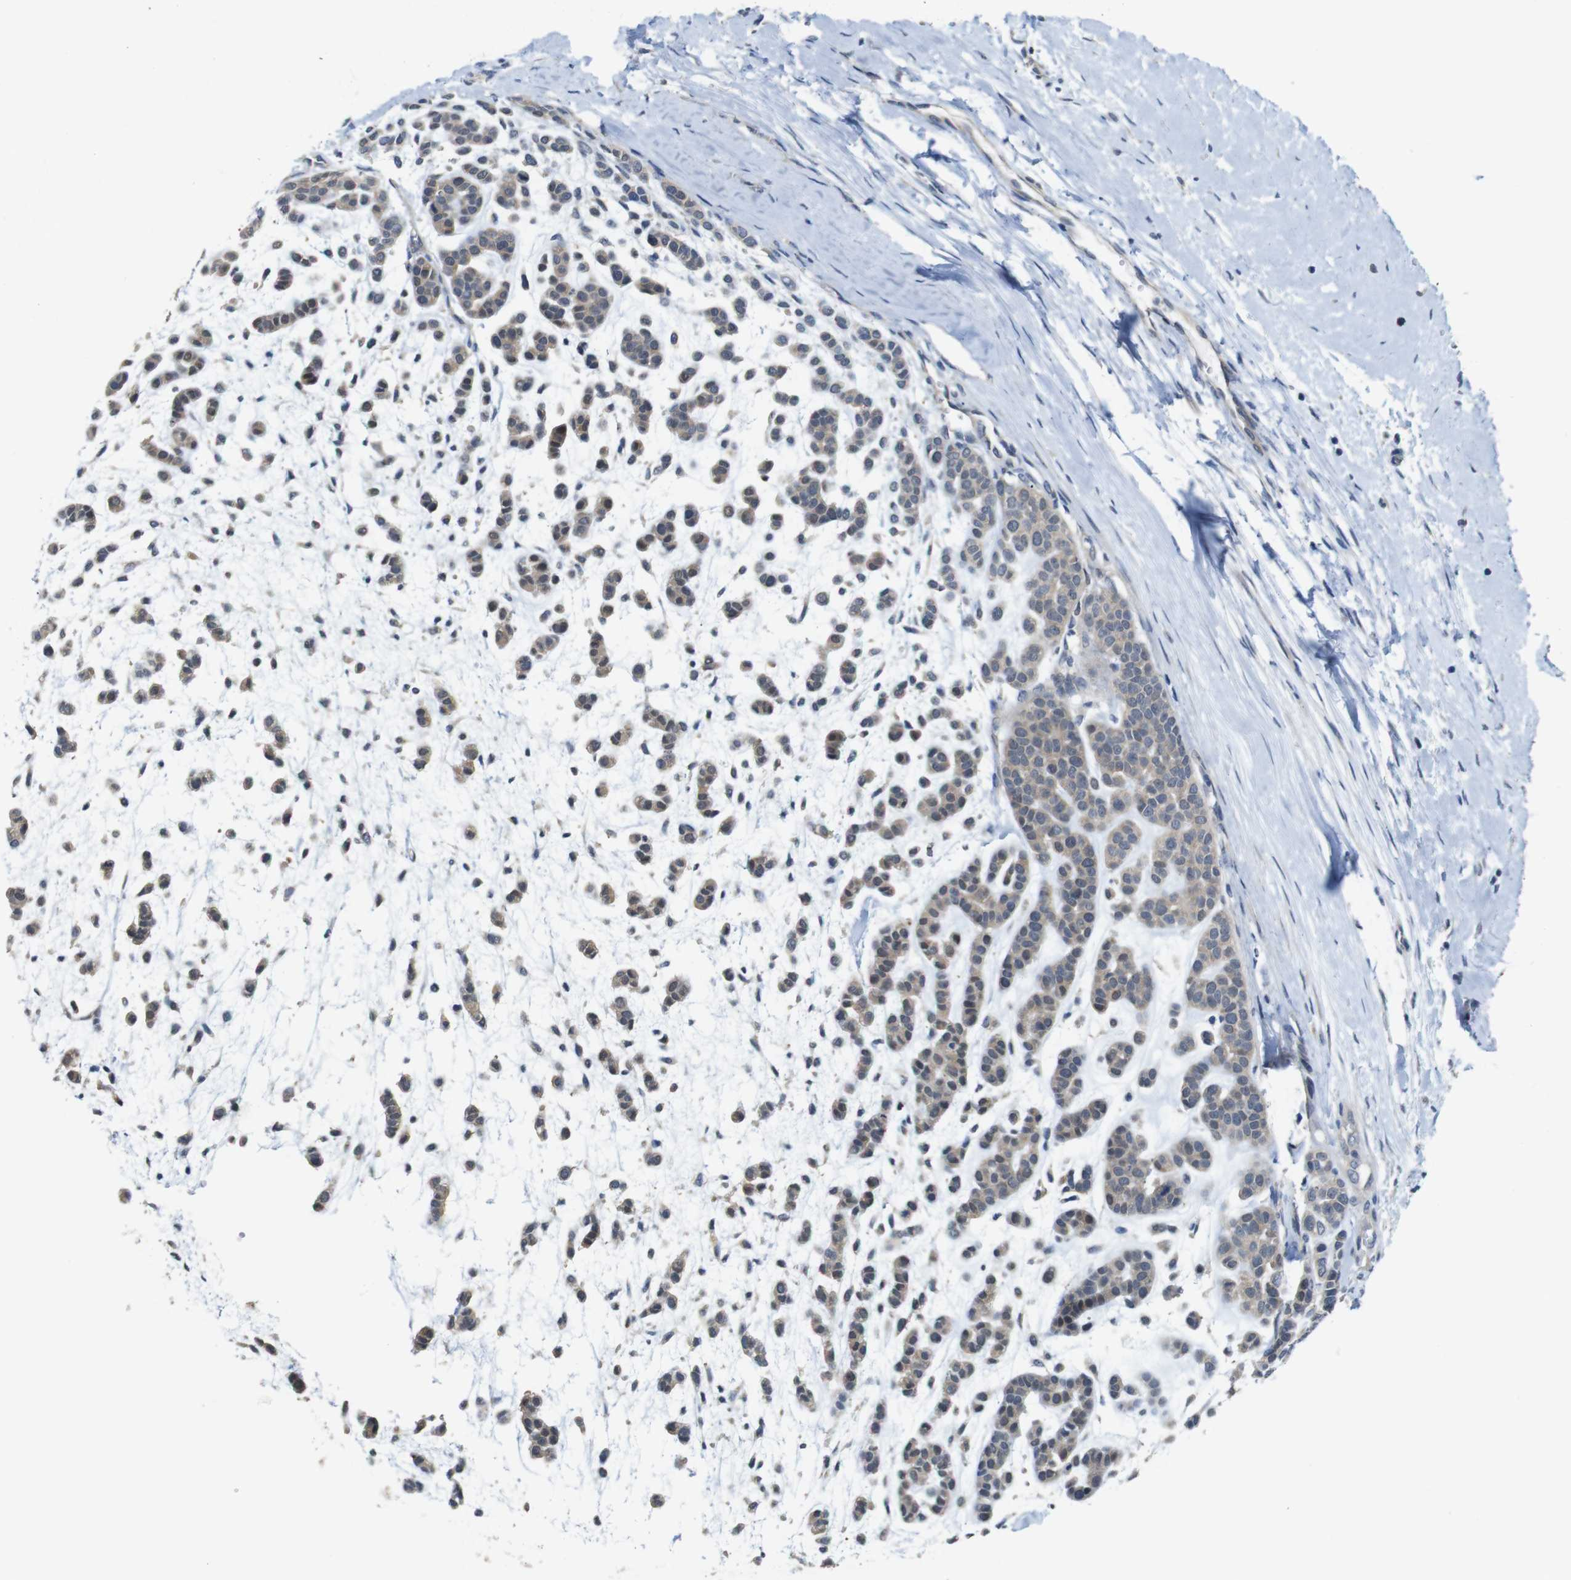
{"staining": {"intensity": "weak", "quantity": ">75%", "location": "cytoplasmic/membranous"}, "tissue": "head and neck cancer", "cell_type": "Tumor cells", "image_type": "cancer", "snomed": [{"axis": "morphology", "description": "Adenocarcinoma, NOS"}, {"axis": "morphology", "description": "Adenoma, NOS"}, {"axis": "topography", "description": "Head-Neck"}], "caption": "Protein expression by IHC exhibits weak cytoplasmic/membranous expression in about >75% of tumor cells in adenocarcinoma (head and neck).", "gene": "CDC34", "patient": {"sex": "female", "age": 55}}